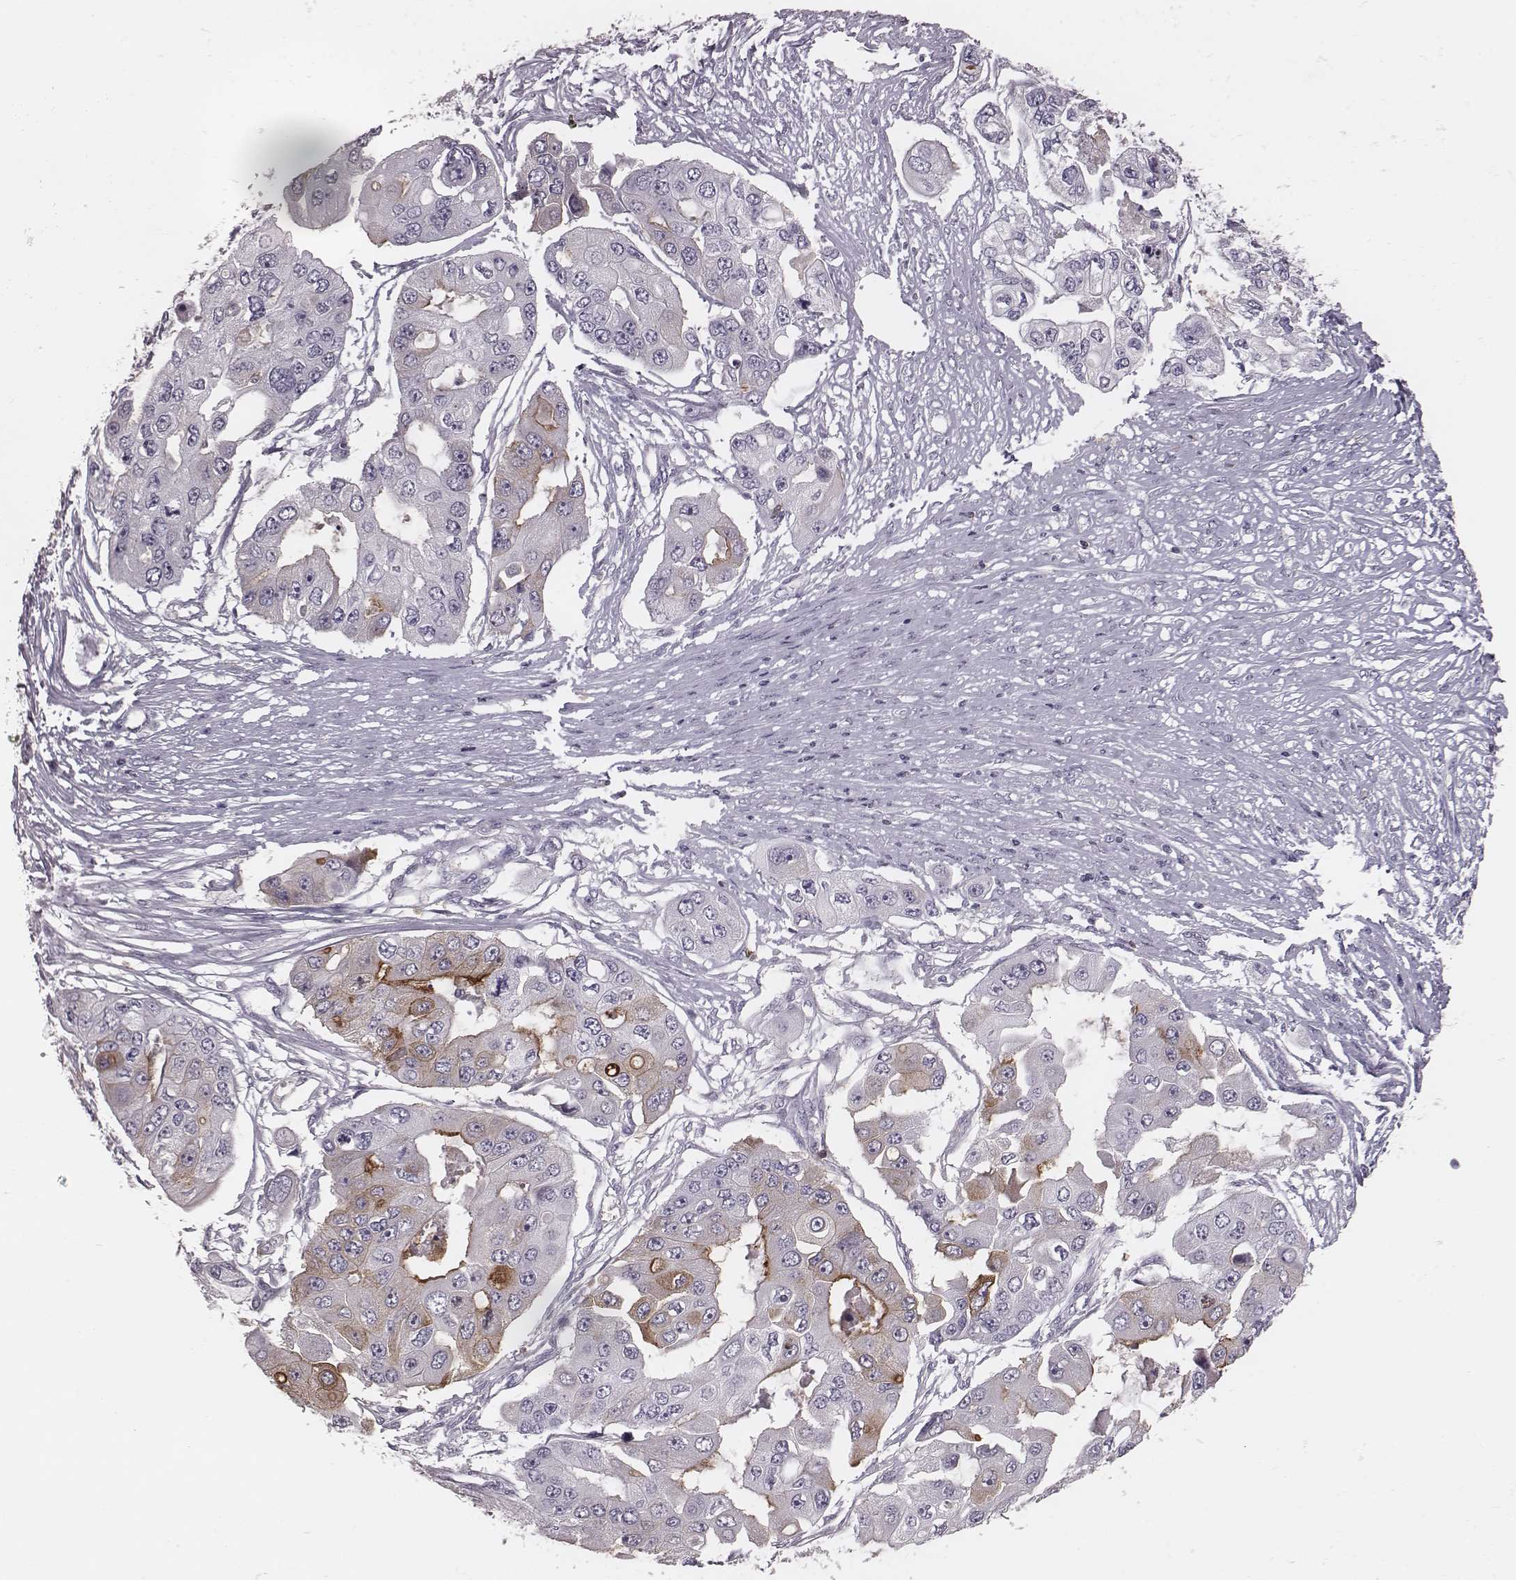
{"staining": {"intensity": "weak", "quantity": "<25%", "location": "cytoplasmic/membranous"}, "tissue": "ovarian cancer", "cell_type": "Tumor cells", "image_type": "cancer", "snomed": [{"axis": "morphology", "description": "Cystadenocarcinoma, serous, NOS"}, {"axis": "topography", "description": "Ovary"}], "caption": "IHC micrograph of neoplastic tissue: human ovarian cancer (serous cystadenocarcinoma) stained with DAB (3,3'-diaminobenzidine) displays no significant protein positivity in tumor cells.", "gene": "PDCD1", "patient": {"sex": "female", "age": 56}}